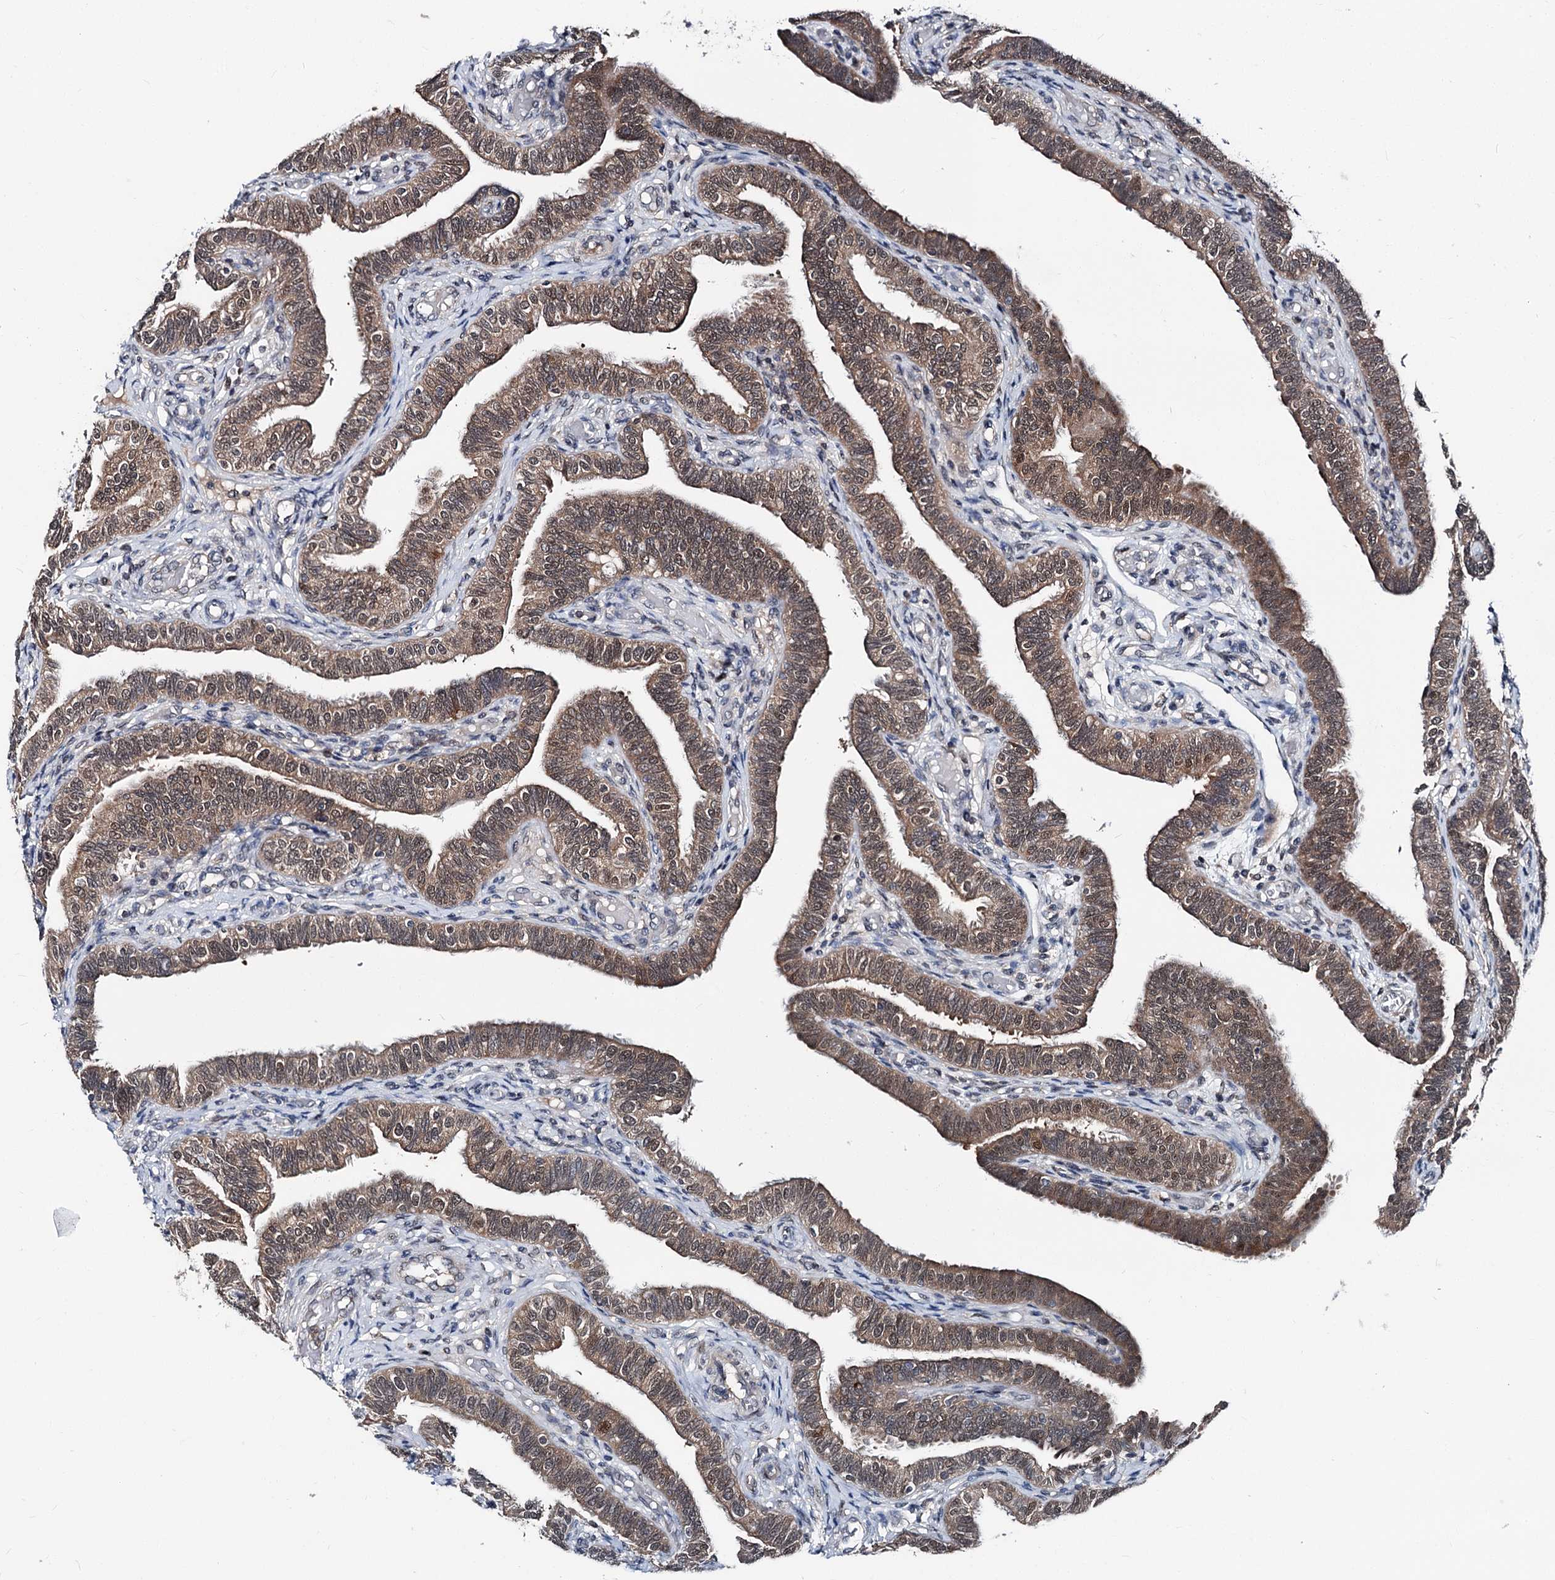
{"staining": {"intensity": "moderate", "quantity": ">75%", "location": "cytoplasmic/membranous,nuclear"}, "tissue": "fallopian tube", "cell_type": "Glandular cells", "image_type": "normal", "snomed": [{"axis": "morphology", "description": "Normal tissue, NOS"}, {"axis": "topography", "description": "Fallopian tube"}], "caption": "Moderate cytoplasmic/membranous,nuclear staining is appreciated in approximately >75% of glandular cells in normal fallopian tube. (IHC, brightfield microscopy, high magnification).", "gene": "PSMD13", "patient": {"sex": "female", "age": 39}}